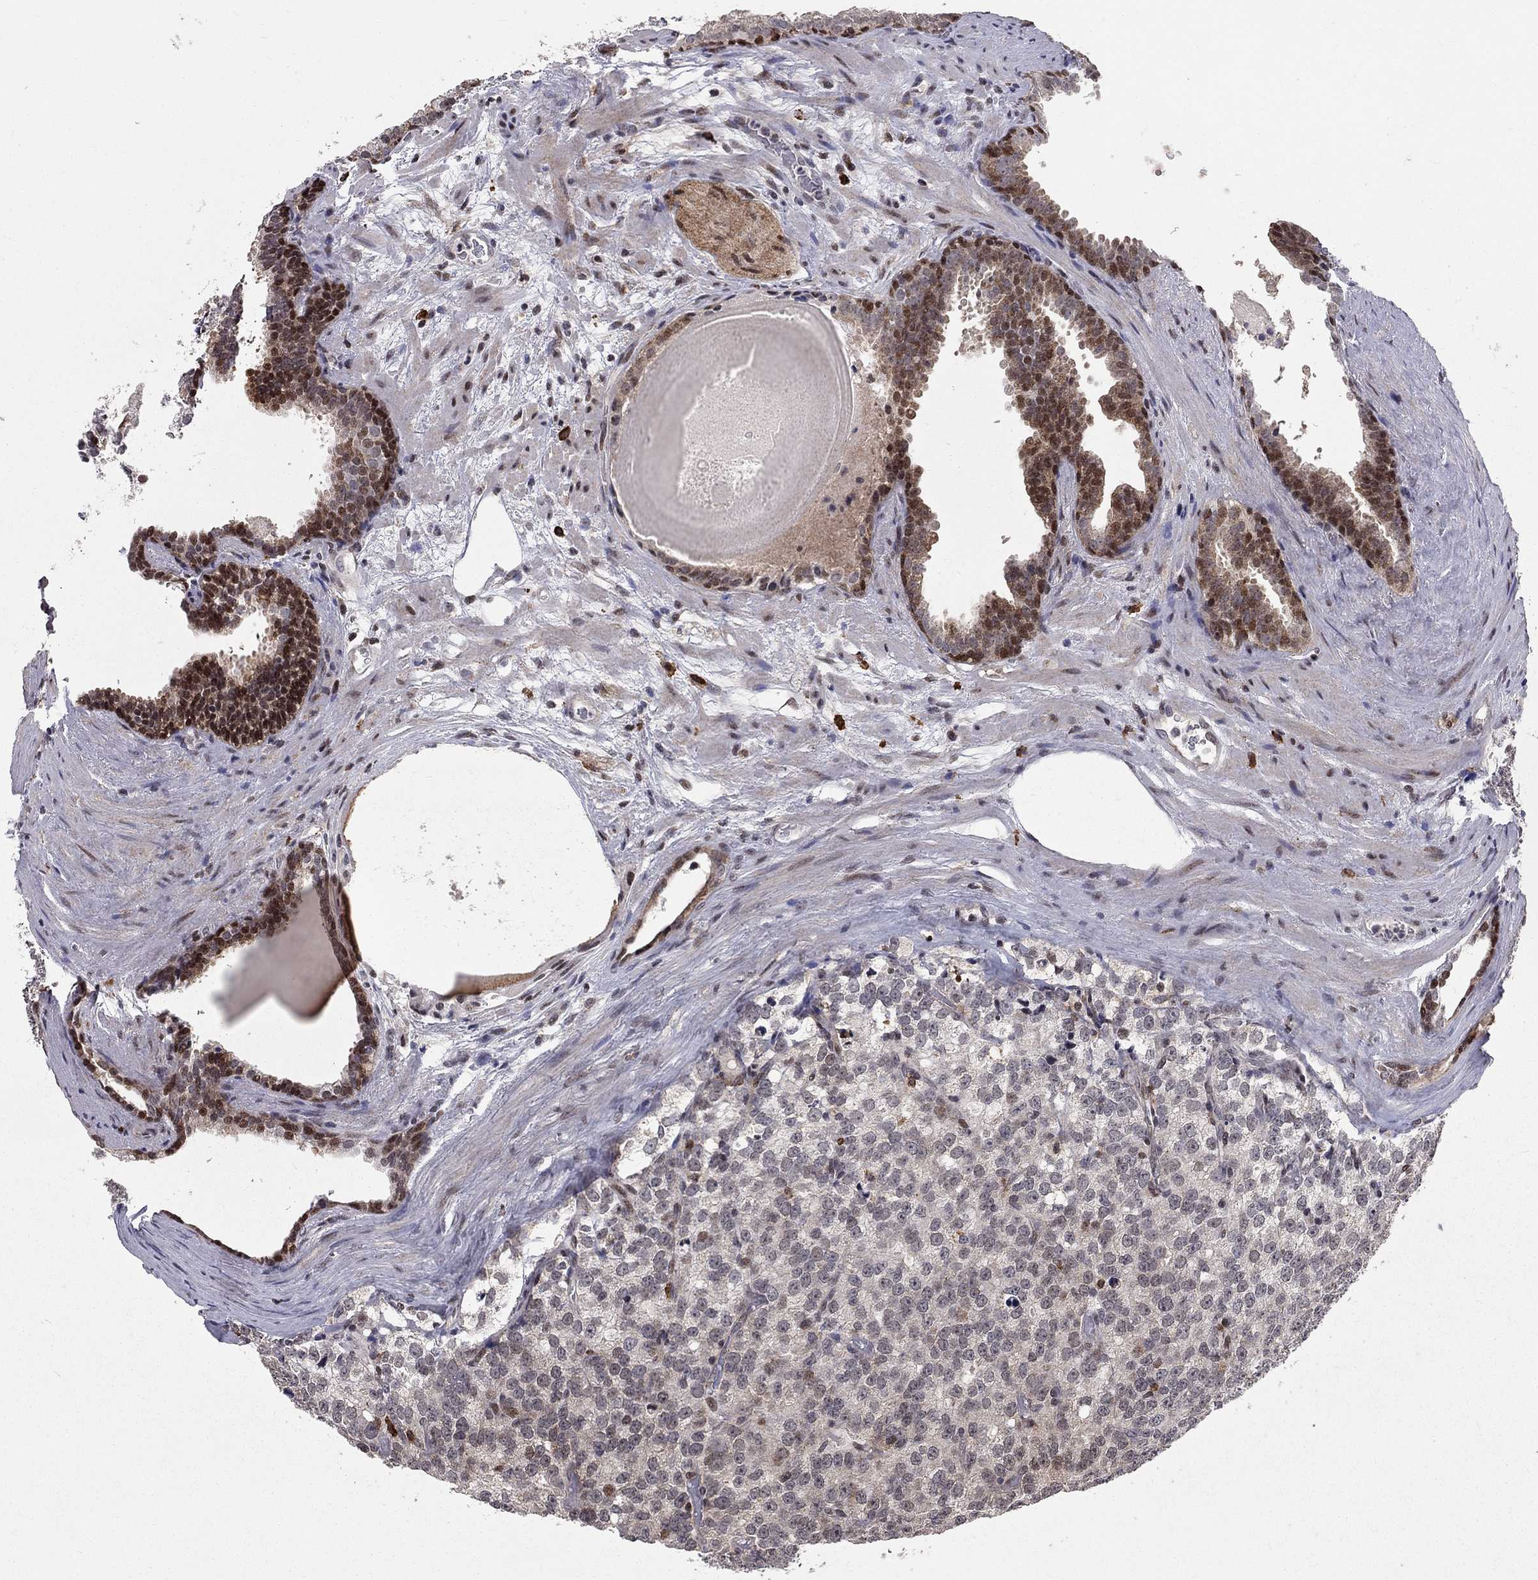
{"staining": {"intensity": "moderate", "quantity": "<25%", "location": "nuclear"}, "tissue": "prostate cancer", "cell_type": "Tumor cells", "image_type": "cancer", "snomed": [{"axis": "morphology", "description": "Adenocarcinoma, High grade"}, {"axis": "topography", "description": "Prostate and seminal vesicle, NOS"}], "caption": "The image exhibits immunohistochemical staining of prostate cancer. There is moderate nuclear positivity is appreciated in about <25% of tumor cells.", "gene": "HDAC3", "patient": {"sex": "male", "age": 62}}